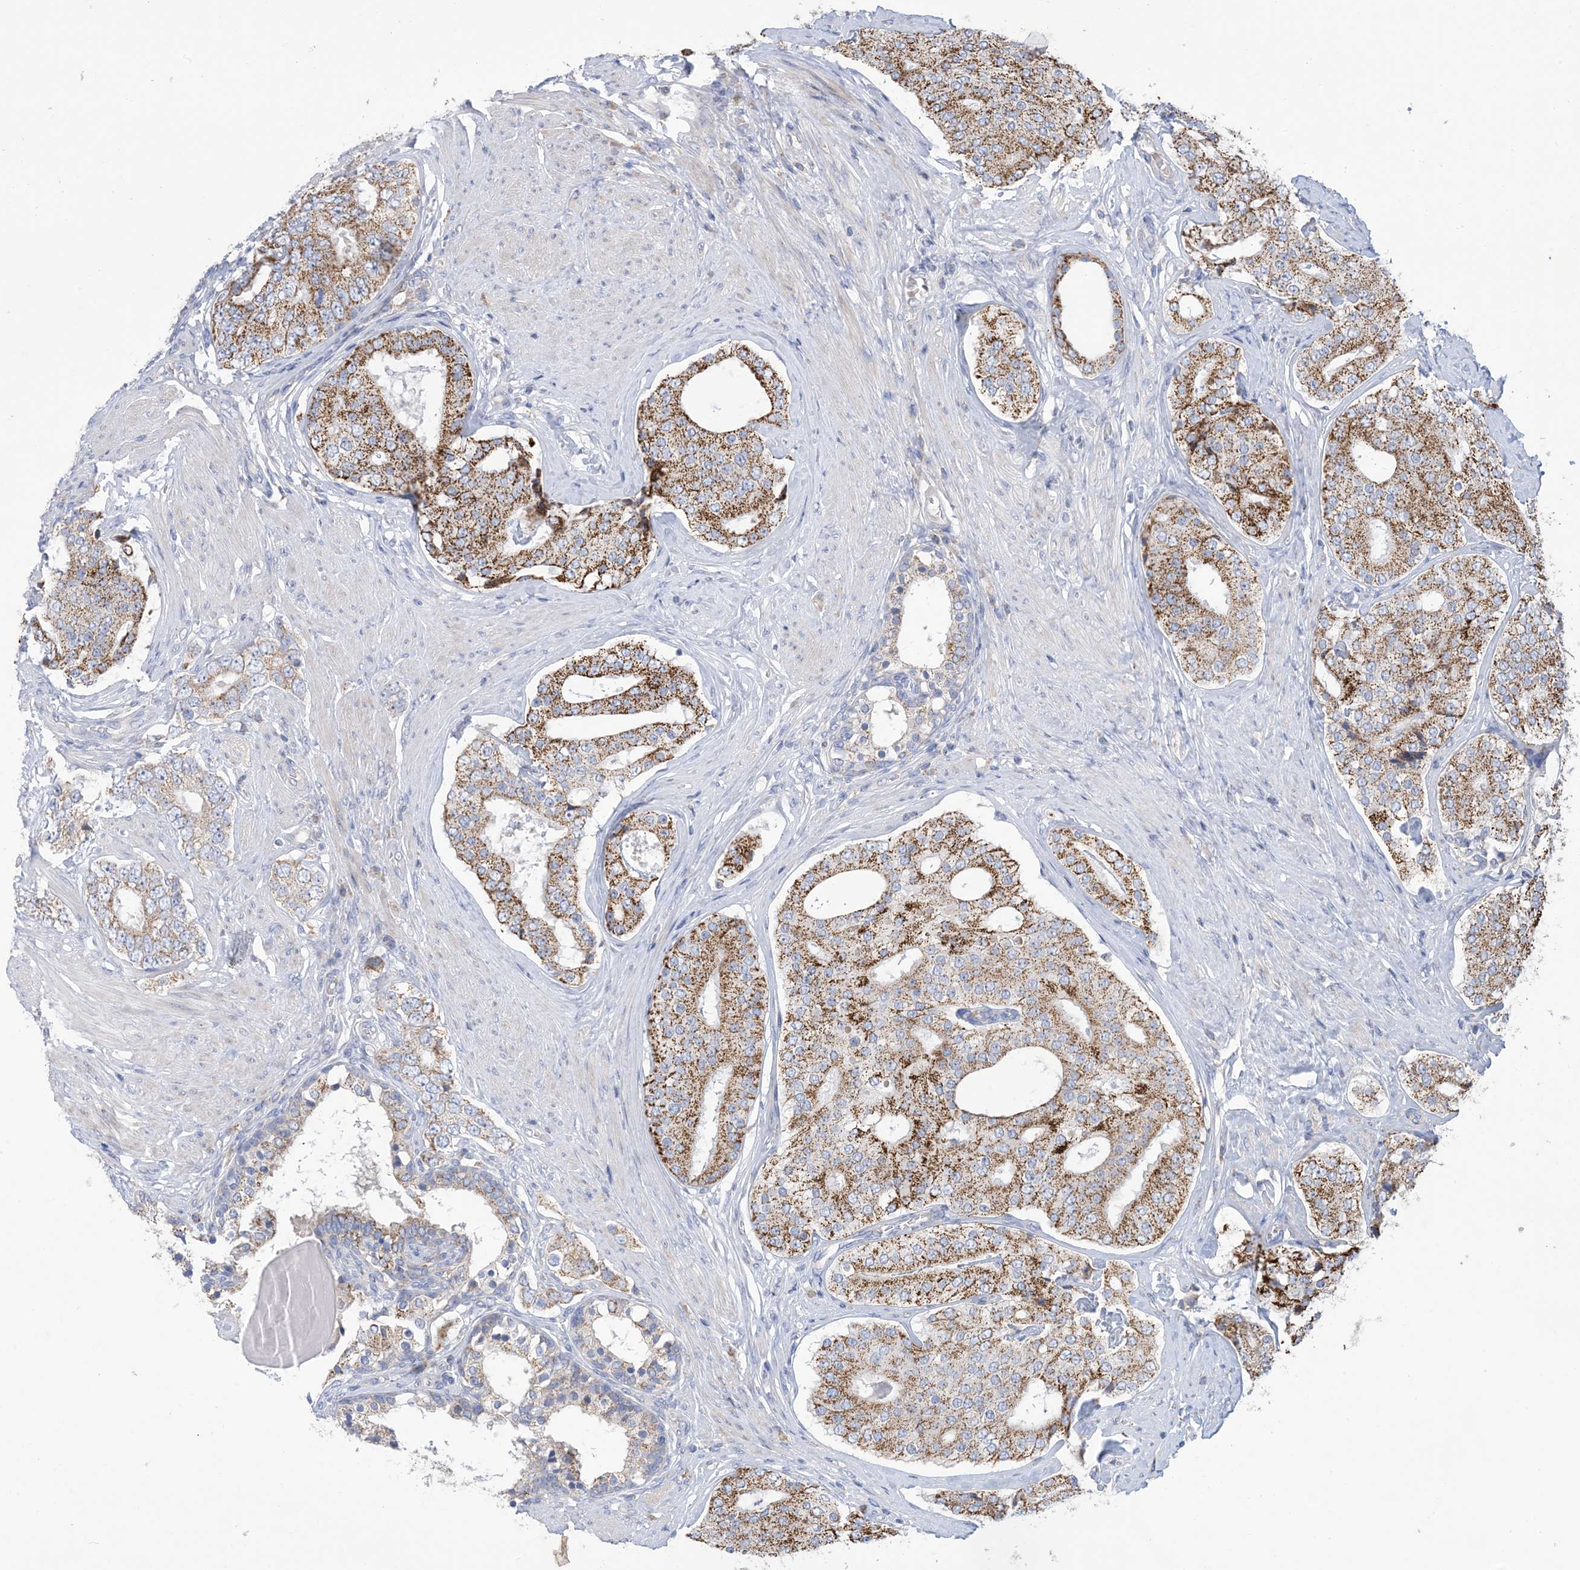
{"staining": {"intensity": "moderate", "quantity": ">75%", "location": "cytoplasmic/membranous"}, "tissue": "prostate cancer", "cell_type": "Tumor cells", "image_type": "cancer", "snomed": [{"axis": "morphology", "description": "Adenocarcinoma, High grade"}, {"axis": "topography", "description": "Prostate"}], "caption": "The image demonstrates immunohistochemical staining of prostate cancer. There is moderate cytoplasmic/membranous staining is seen in about >75% of tumor cells. (Brightfield microscopy of DAB IHC at high magnification).", "gene": "CLEC16A", "patient": {"sex": "male", "age": 56}}